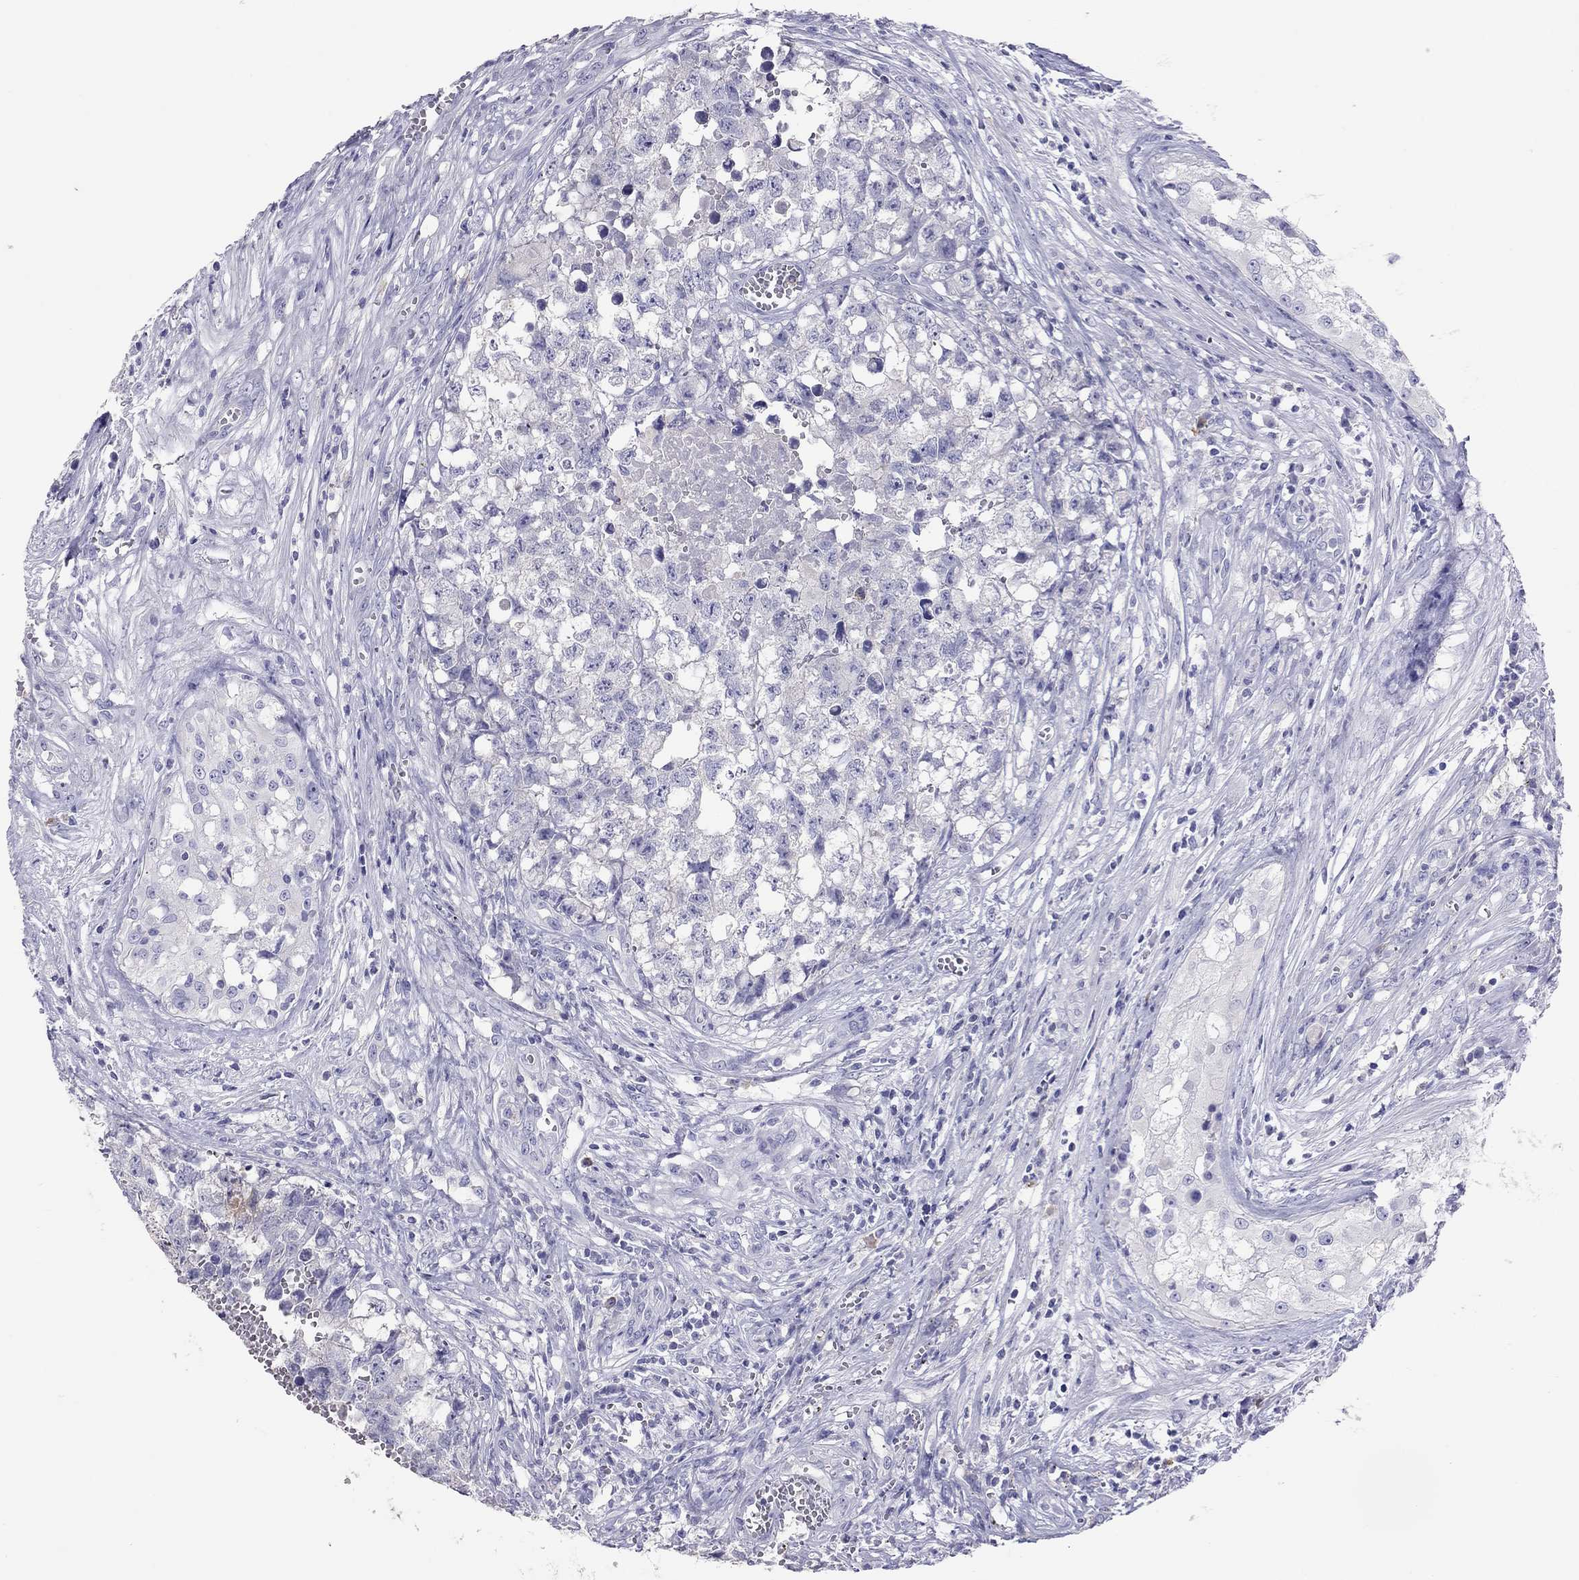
{"staining": {"intensity": "negative", "quantity": "none", "location": "none"}, "tissue": "testis cancer", "cell_type": "Tumor cells", "image_type": "cancer", "snomed": [{"axis": "morphology", "description": "Seminoma, NOS"}, {"axis": "morphology", "description": "Carcinoma, Embryonal, NOS"}, {"axis": "topography", "description": "Testis"}], "caption": "Immunohistochemical staining of human testis seminoma displays no significant positivity in tumor cells.", "gene": "CALHM1", "patient": {"sex": "male", "age": 22}}